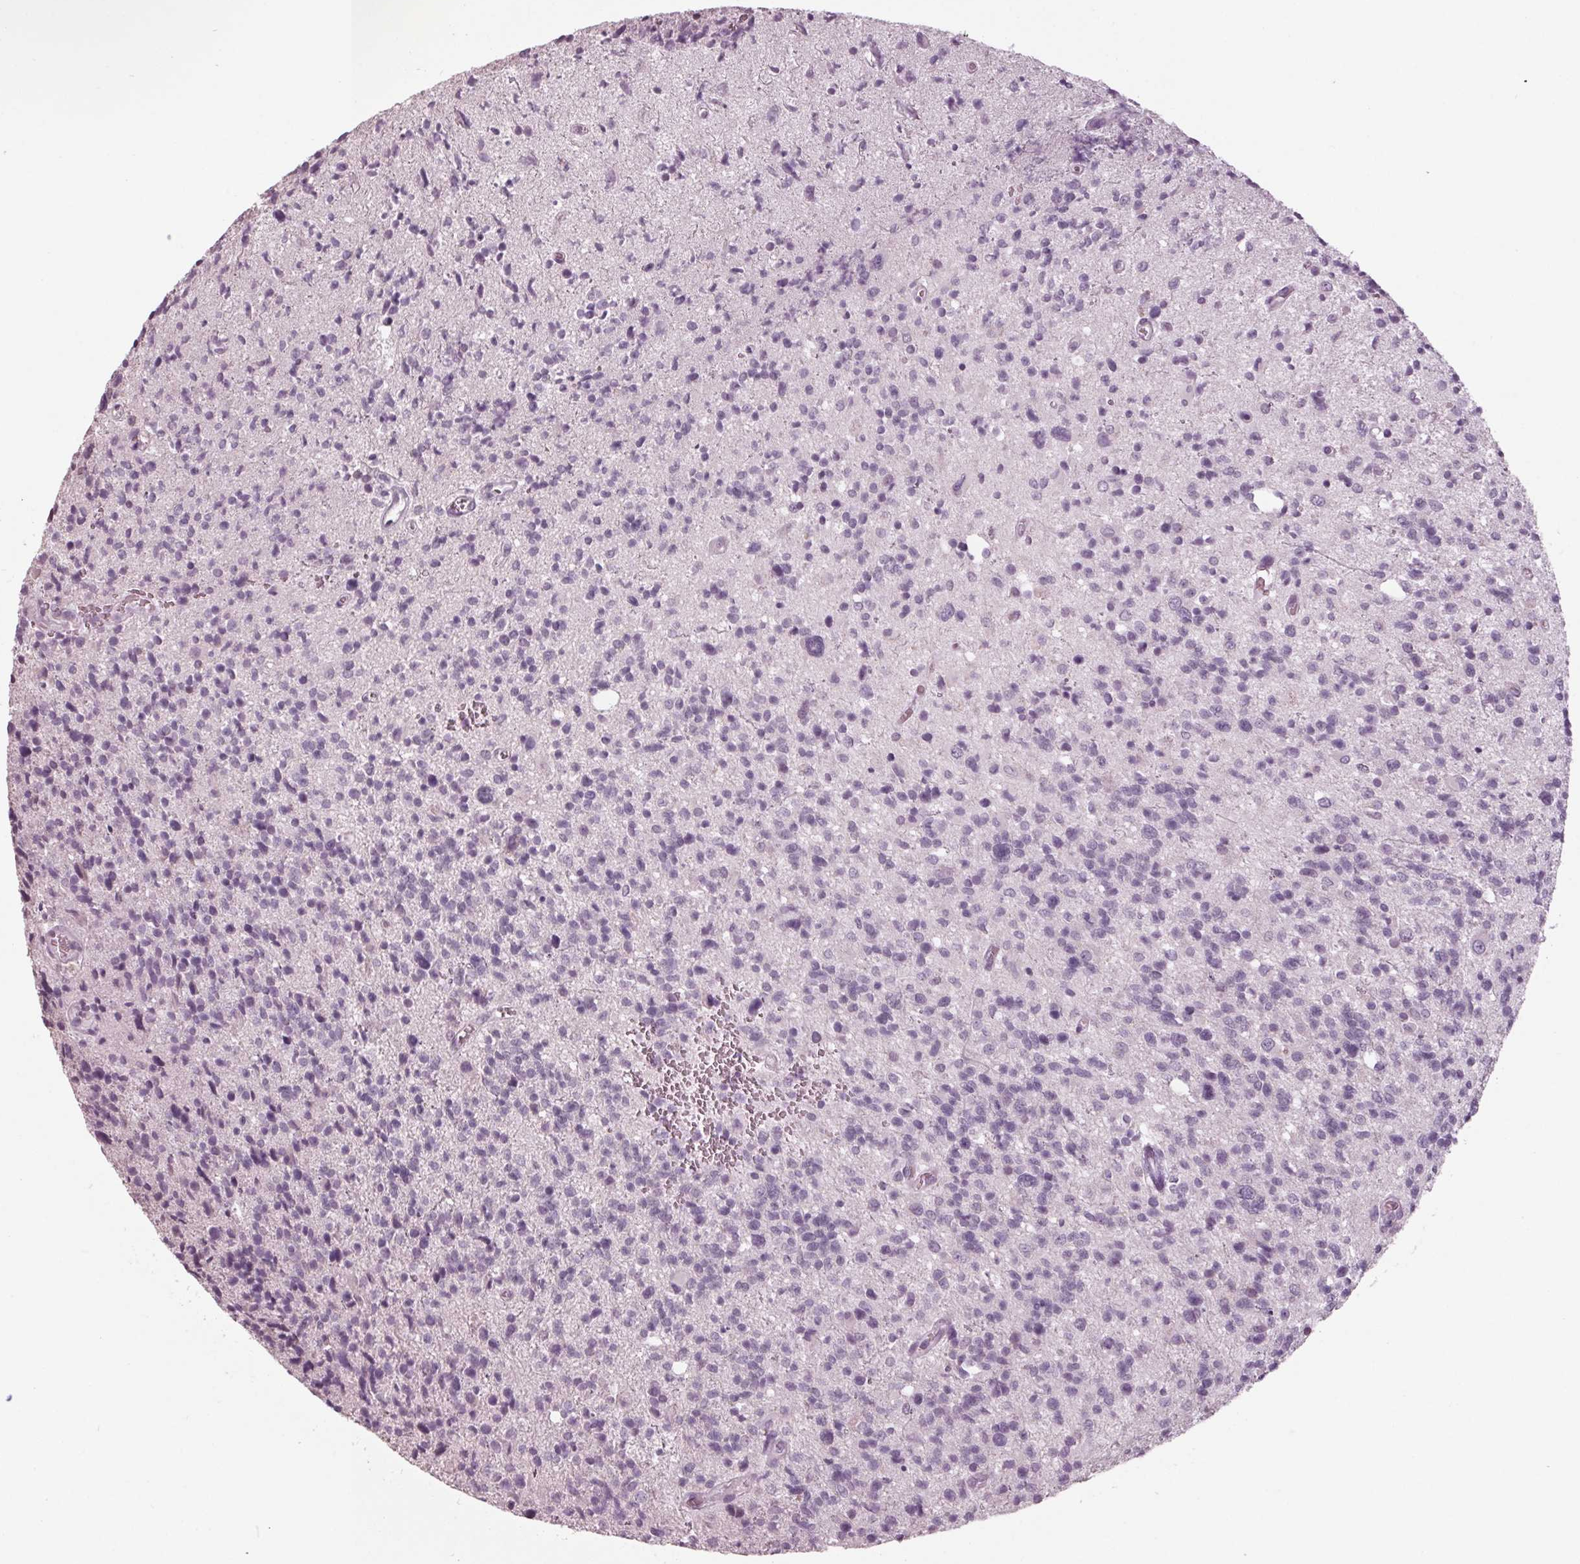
{"staining": {"intensity": "negative", "quantity": "none", "location": "none"}, "tissue": "glioma", "cell_type": "Tumor cells", "image_type": "cancer", "snomed": [{"axis": "morphology", "description": "Glioma, malignant, High grade"}, {"axis": "topography", "description": "Brain"}], "caption": "Human glioma stained for a protein using immunohistochemistry (IHC) exhibits no staining in tumor cells.", "gene": "TNNC2", "patient": {"sex": "male", "age": 29}}